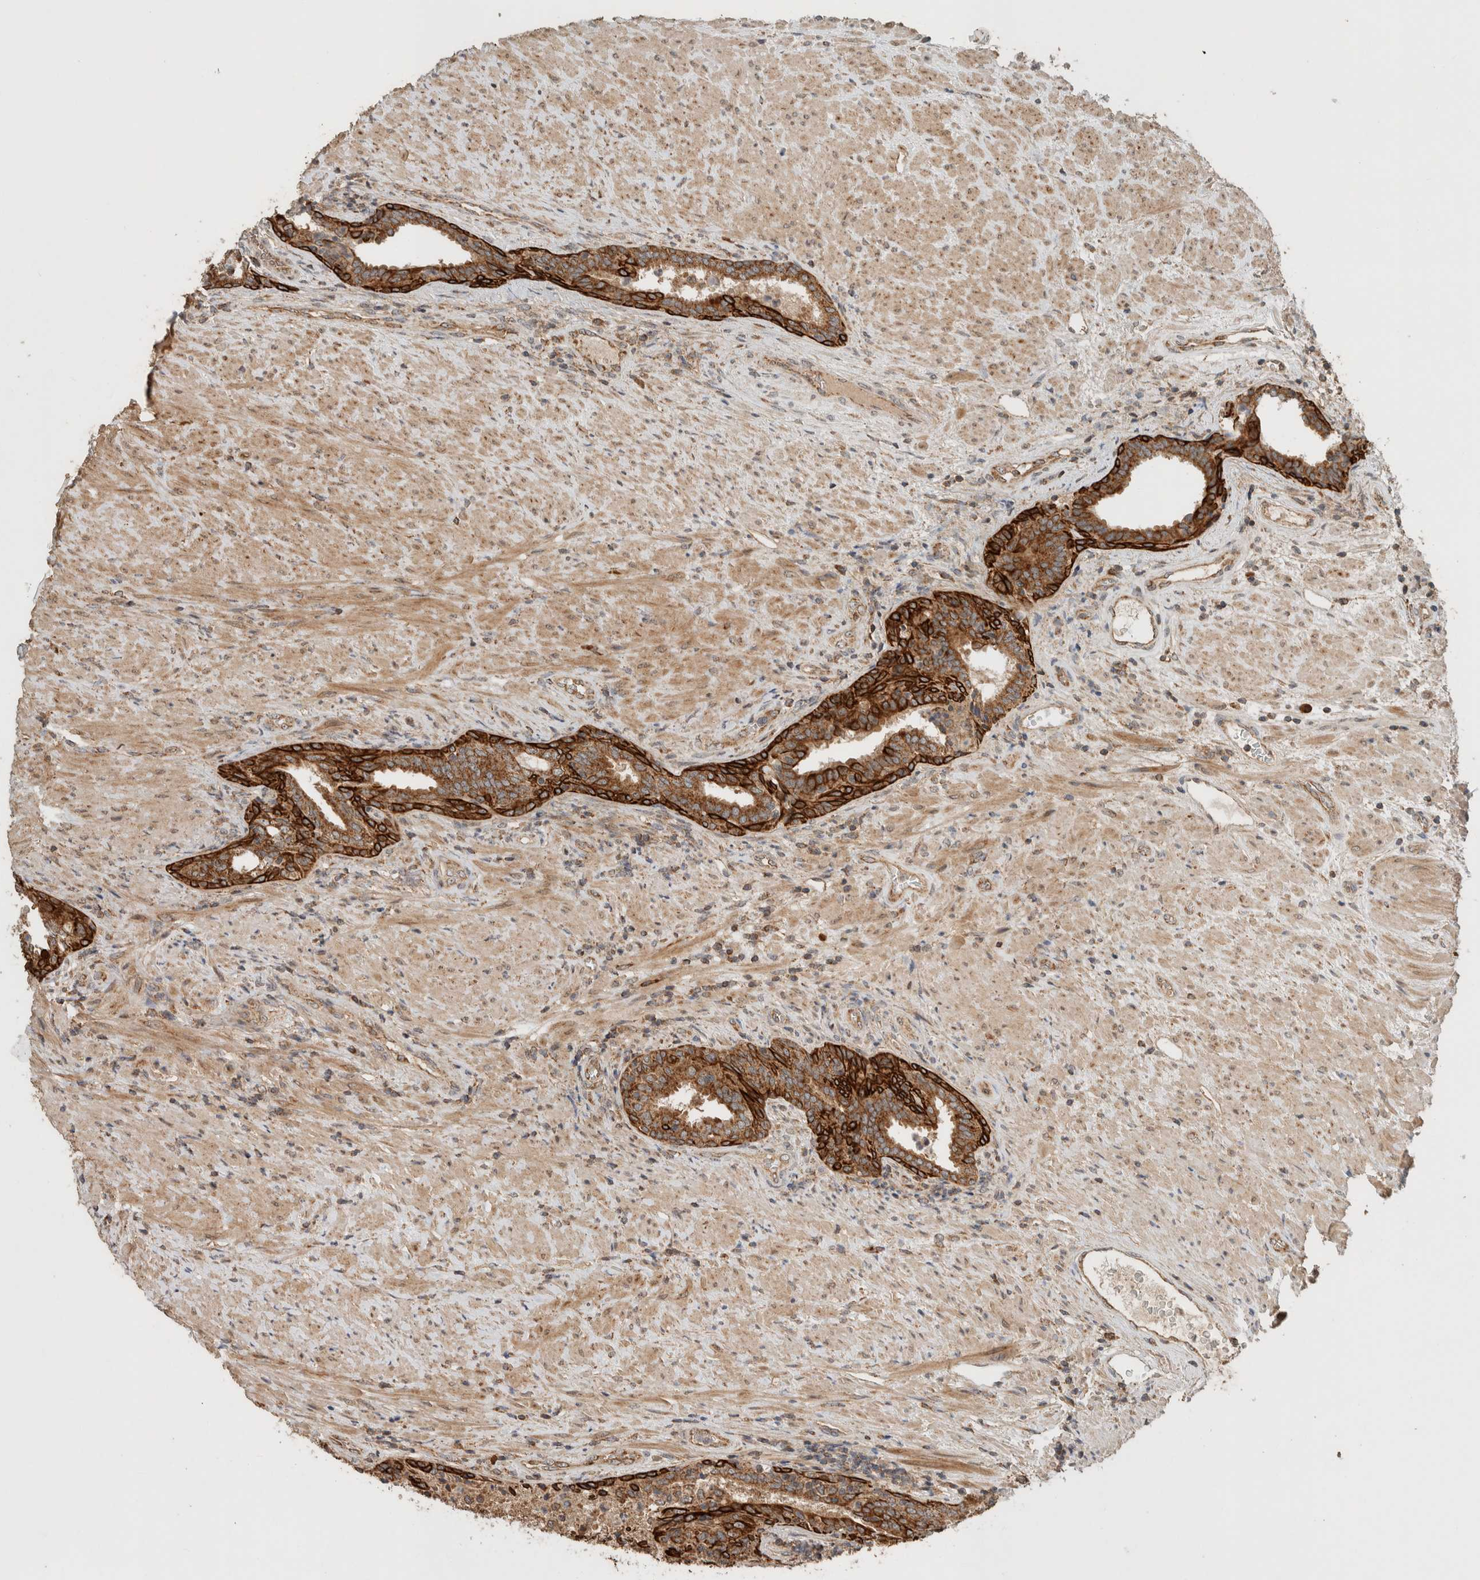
{"staining": {"intensity": "strong", "quantity": ">75%", "location": "cytoplasmic/membranous"}, "tissue": "prostate", "cell_type": "Glandular cells", "image_type": "normal", "snomed": [{"axis": "morphology", "description": "Normal tissue, NOS"}, {"axis": "topography", "description": "Prostate"}], "caption": "Immunohistochemistry photomicrograph of unremarkable prostate: human prostate stained using IHC shows high levels of strong protein expression localized specifically in the cytoplasmic/membranous of glandular cells, appearing as a cytoplasmic/membranous brown color.", "gene": "EIF2B3", "patient": {"sex": "male", "age": 76}}